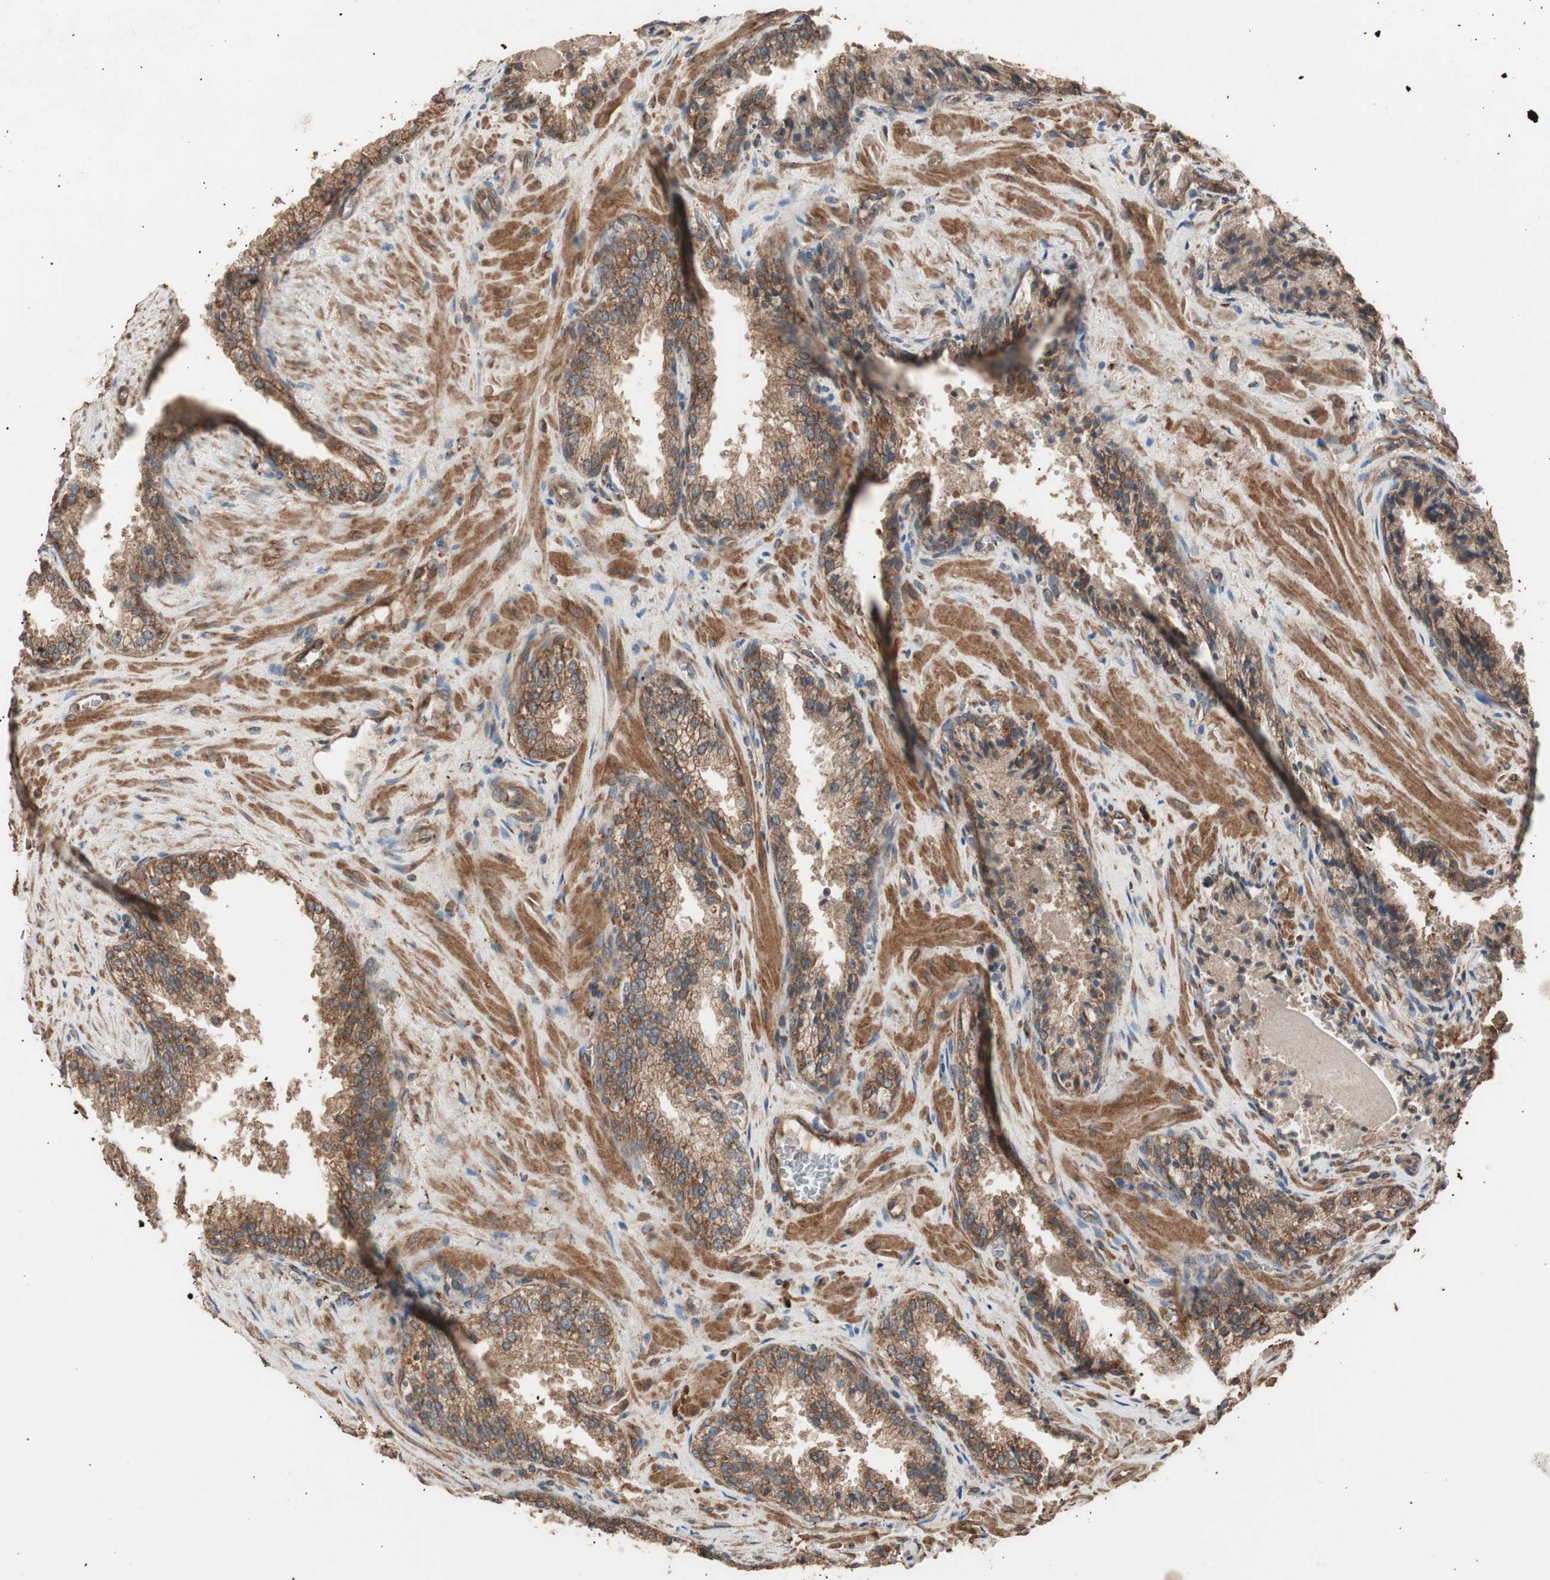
{"staining": {"intensity": "moderate", "quantity": ">75%", "location": "cytoplasmic/membranous"}, "tissue": "prostate cancer", "cell_type": "Tumor cells", "image_type": "cancer", "snomed": [{"axis": "morphology", "description": "Adenocarcinoma, High grade"}, {"axis": "topography", "description": "Prostate"}], "caption": "Human prostate cancer stained with a protein marker exhibits moderate staining in tumor cells.", "gene": "LZTS1", "patient": {"sex": "male", "age": 58}}